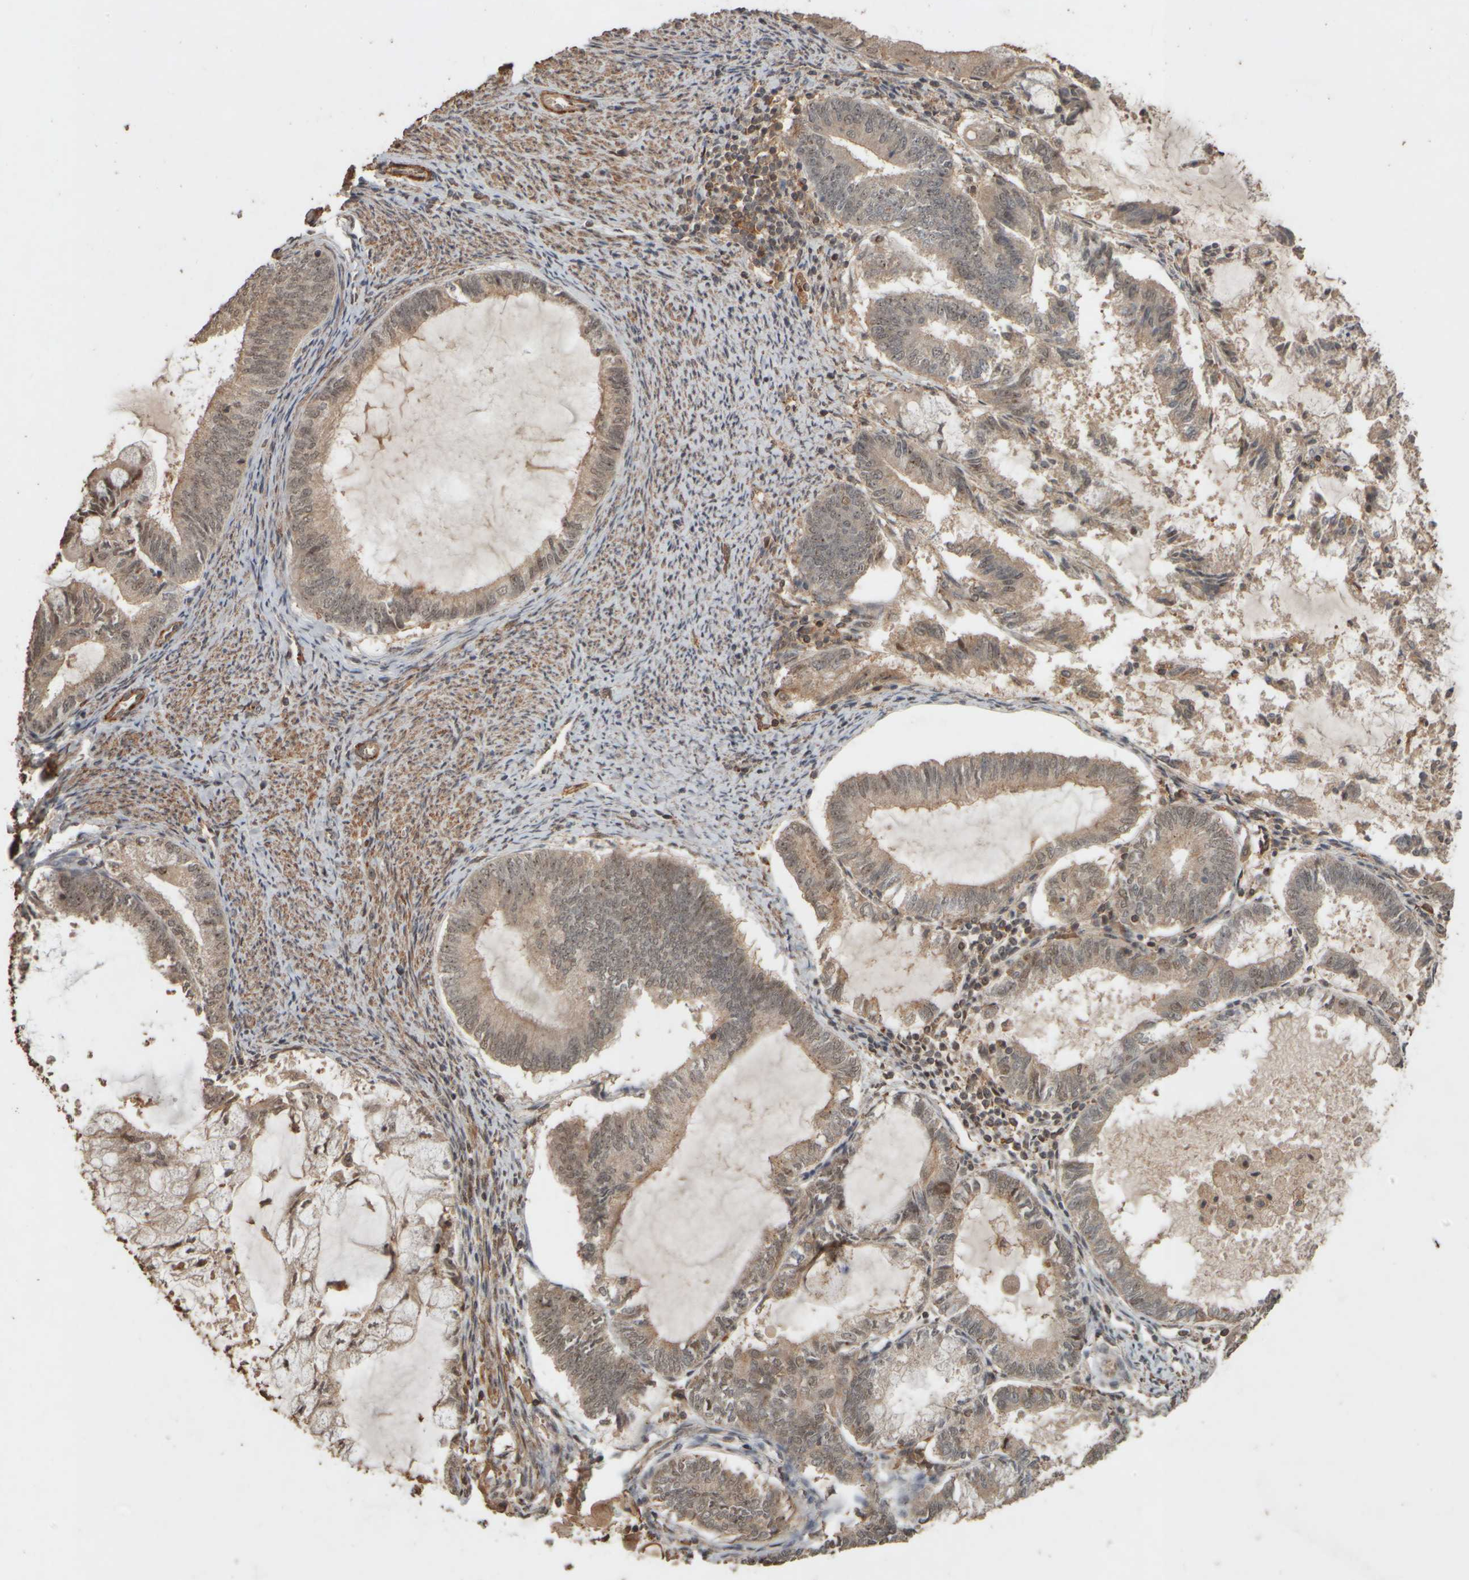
{"staining": {"intensity": "weak", "quantity": "25%-75%", "location": "cytoplasmic/membranous,nuclear"}, "tissue": "endometrial cancer", "cell_type": "Tumor cells", "image_type": "cancer", "snomed": [{"axis": "morphology", "description": "Adenocarcinoma, NOS"}, {"axis": "topography", "description": "Endometrium"}], "caption": "Protein expression analysis of human endometrial cancer (adenocarcinoma) reveals weak cytoplasmic/membranous and nuclear expression in about 25%-75% of tumor cells.", "gene": "SPHK1", "patient": {"sex": "female", "age": 86}}